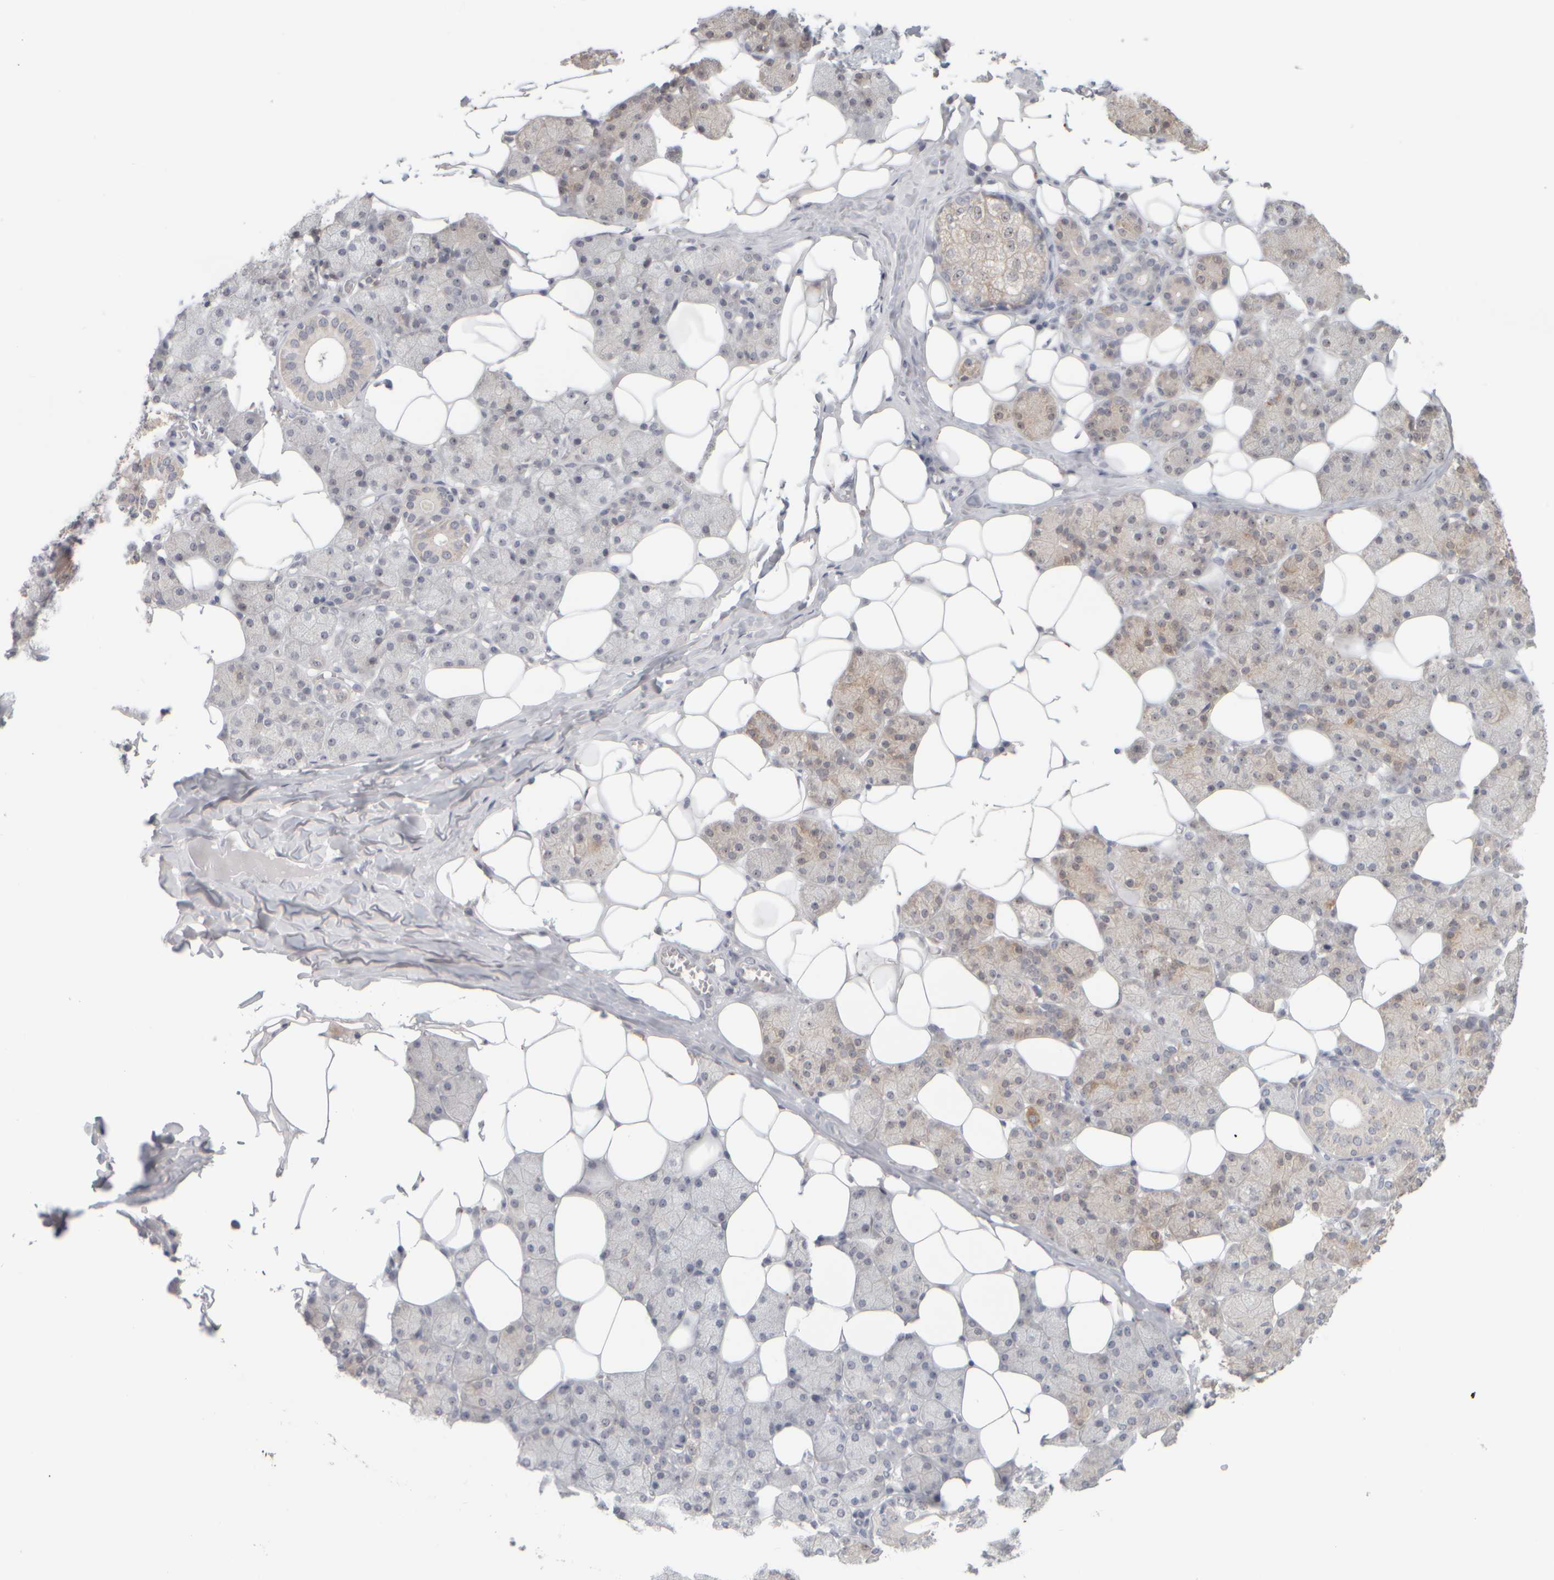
{"staining": {"intensity": "weak", "quantity": "<25%", "location": "cytoplasmic/membranous,nuclear"}, "tissue": "salivary gland", "cell_type": "Glandular cells", "image_type": "normal", "snomed": [{"axis": "morphology", "description": "Normal tissue, NOS"}, {"axis": "topography", "description": "Salivary gland"}], "caption": "Human salivary gland stained for a protein using immunohistochemistry (IHC) displays no expression in glandular cells.", "gene": "DCXR", "patient": {"sex": "female", "age": 33}}